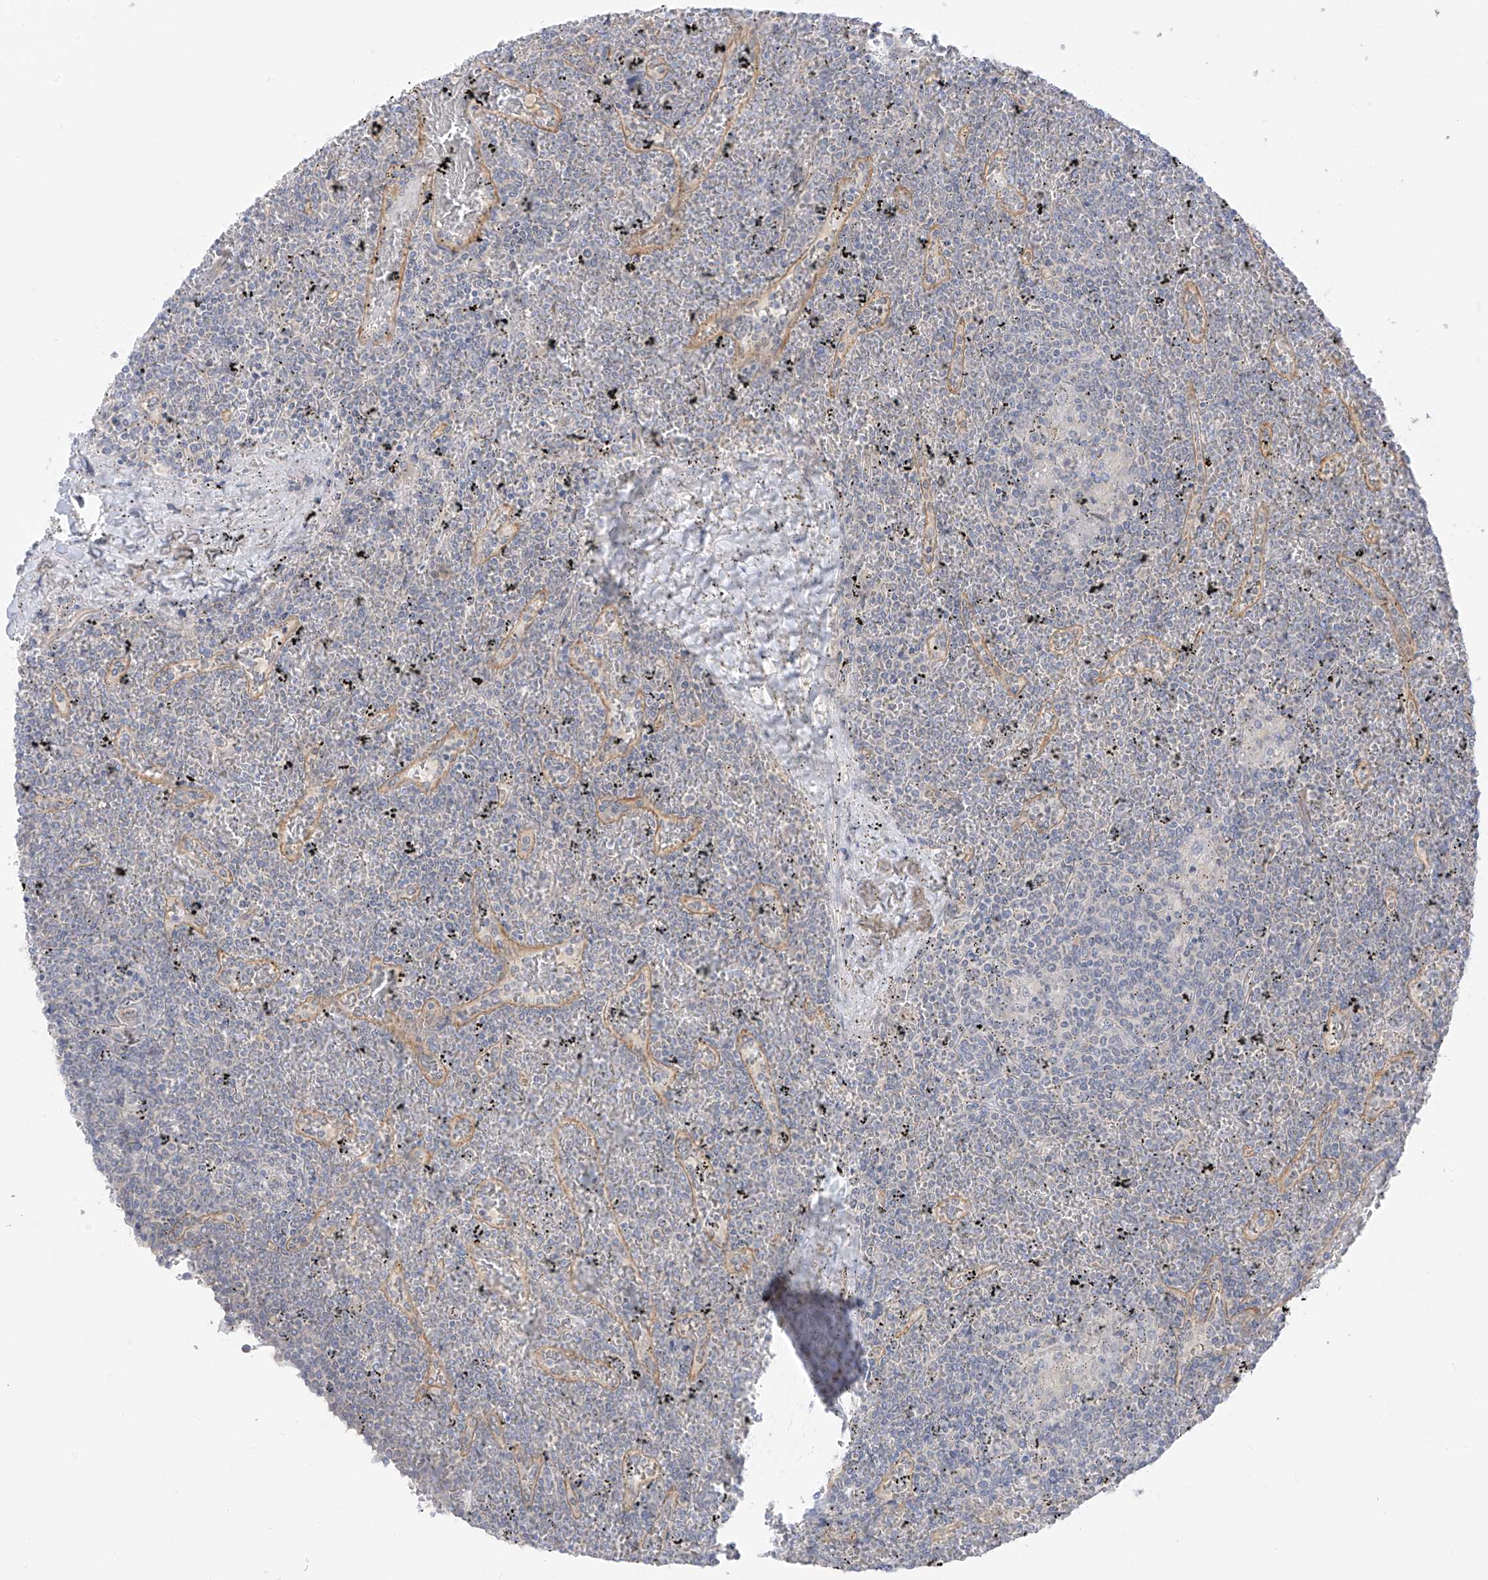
{"staining": {"intensity": "negative", "quantity": "none", "location": "none"}, "tissue": "lymphoma", "cell_type": "Tumor cells", "image_type": "cancer", "snomed": [{"axis": "morphology", "description": "Malignant lymphoma, non-Hodgkin's type, Low grade"}, {"axis": "topography", "description": "Spleen"}], "caption": "Tumor cells are negative for brown protein staining in malignant lymphoma, non-Hodgkin's type (low-grade).", "gene": "EIPR1", "patient": {"sex": "female", "age": 19}}